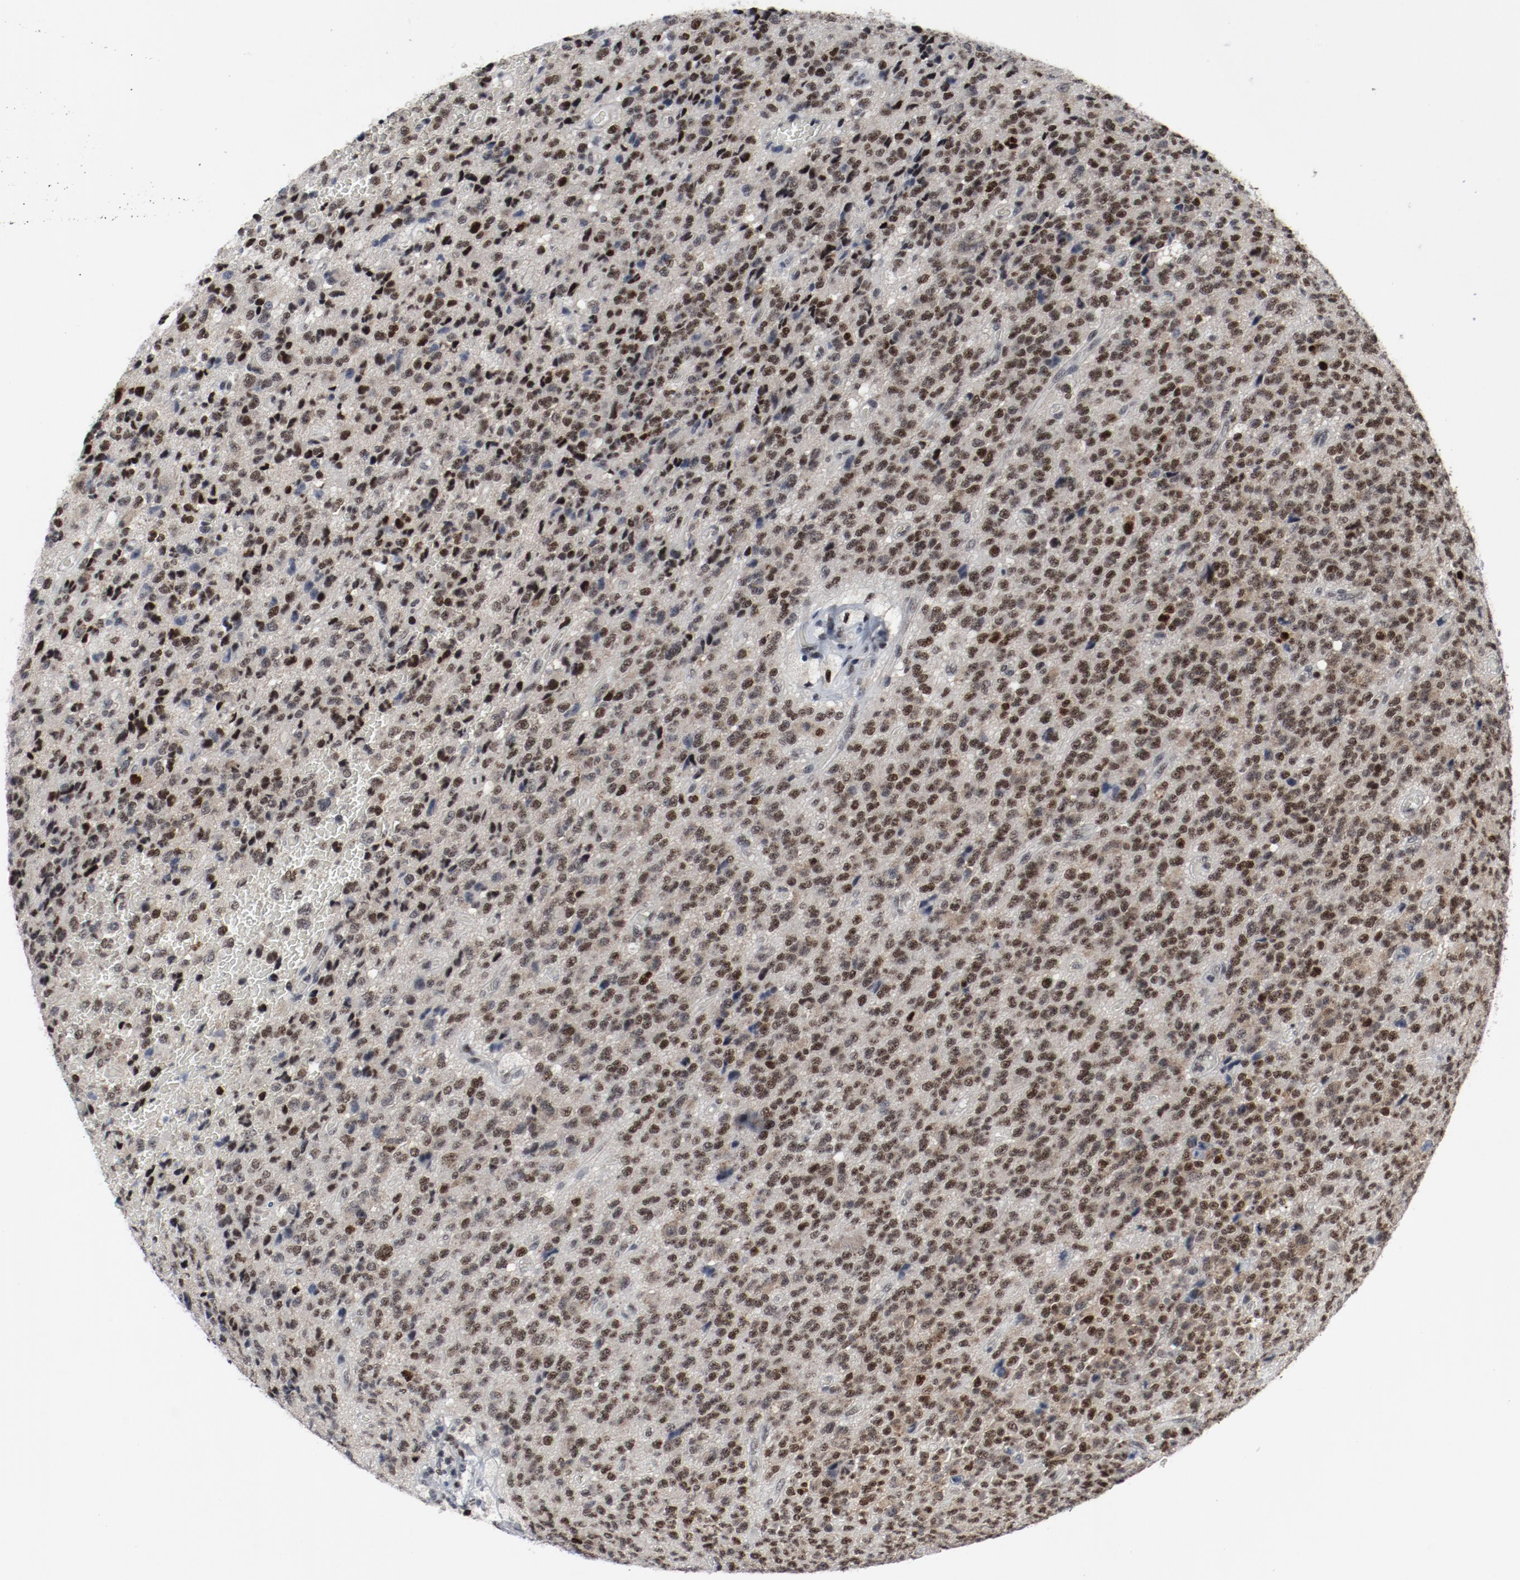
{"staining": {"intensity": "moderate", "quantity": ">75%", "location": "nuclear"}, "tissue": "glioma", "cell_type": "Tumor cells", "image_type": "cancer", "snomed": [{"axis": "morphology", "description": "Glioma, malignant, High grade"}, {"axis": "topography", "description": "pancreas cauda"}], "caption": "Immunohistochemical staining of glioma demonstrates medium levels of moderate nuclear positivity in approximately >75% of tumor cells. The staining is performed using DAB (3,3'-diaminobenzidine) brown chromogen to label protein expression. The nuclei are counter-stained blue using hematoxylin.", "gene": "JMJD6", "patient": {"sex": "male", "age": 60}}